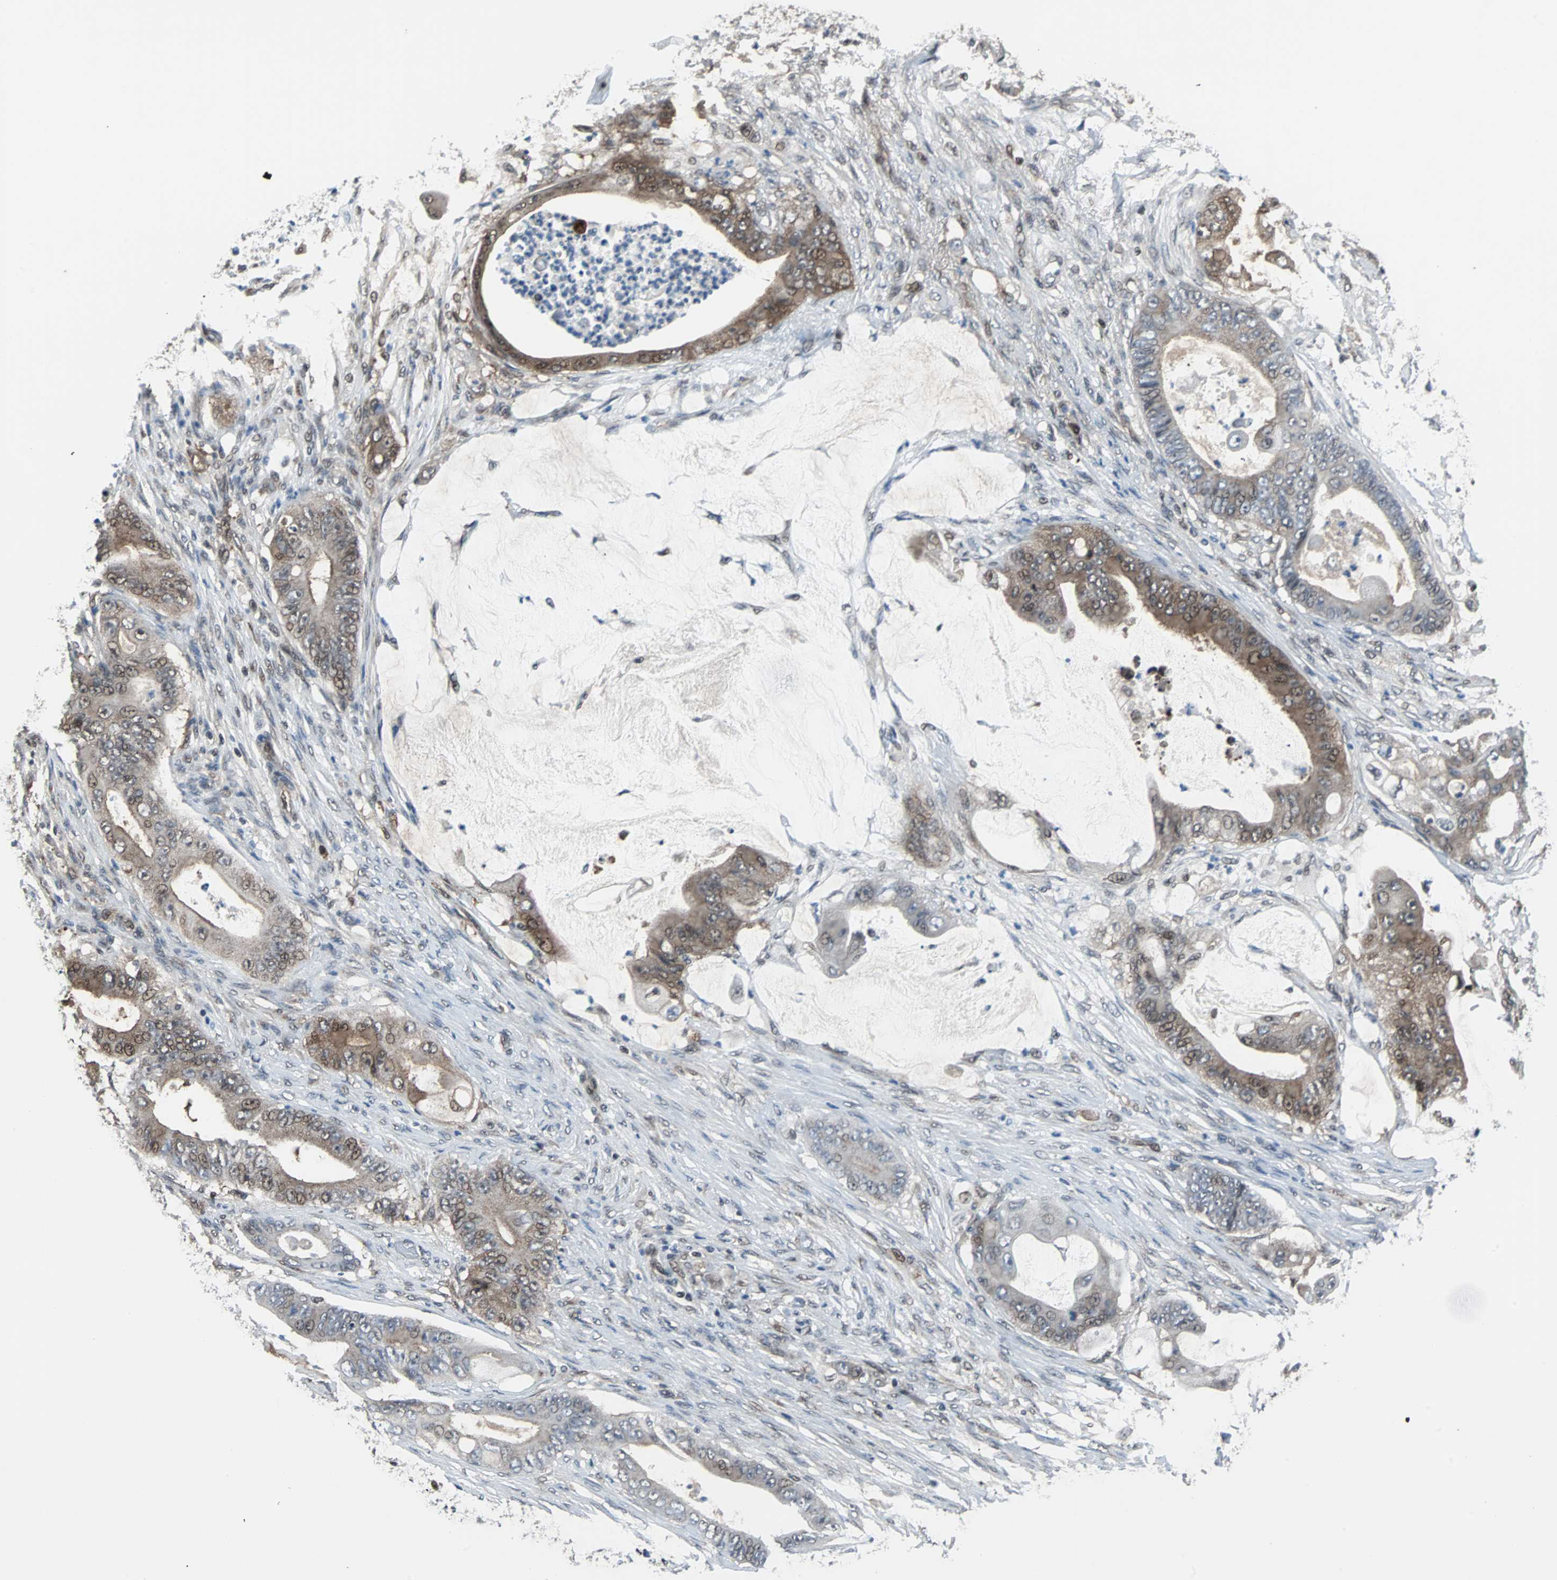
{"staining": {"intensity": "moderate", "quantity": ">75%", "location": "cytoplasmic/membranous,nuclear"}, "tissue": "stomach cancer", "cell_type": "Tumor cells", "image_type": "cancer", "snomed": [{"axis": "morphology", "description": "Adenocarcinoma, NOS"}, {"axis": "topography", "description": "Stomach"}], "caption": "Immunohistochemistry image of stomach cancer (adenocarcinoma) stained for a protein (brown), which exhibits medium levels of moderate cytoplasmic/membranous and nuclear expression in approximately >75% of tumor cells.", "gene": "VCP", "patient": {"sex": "female", "age": 73}}